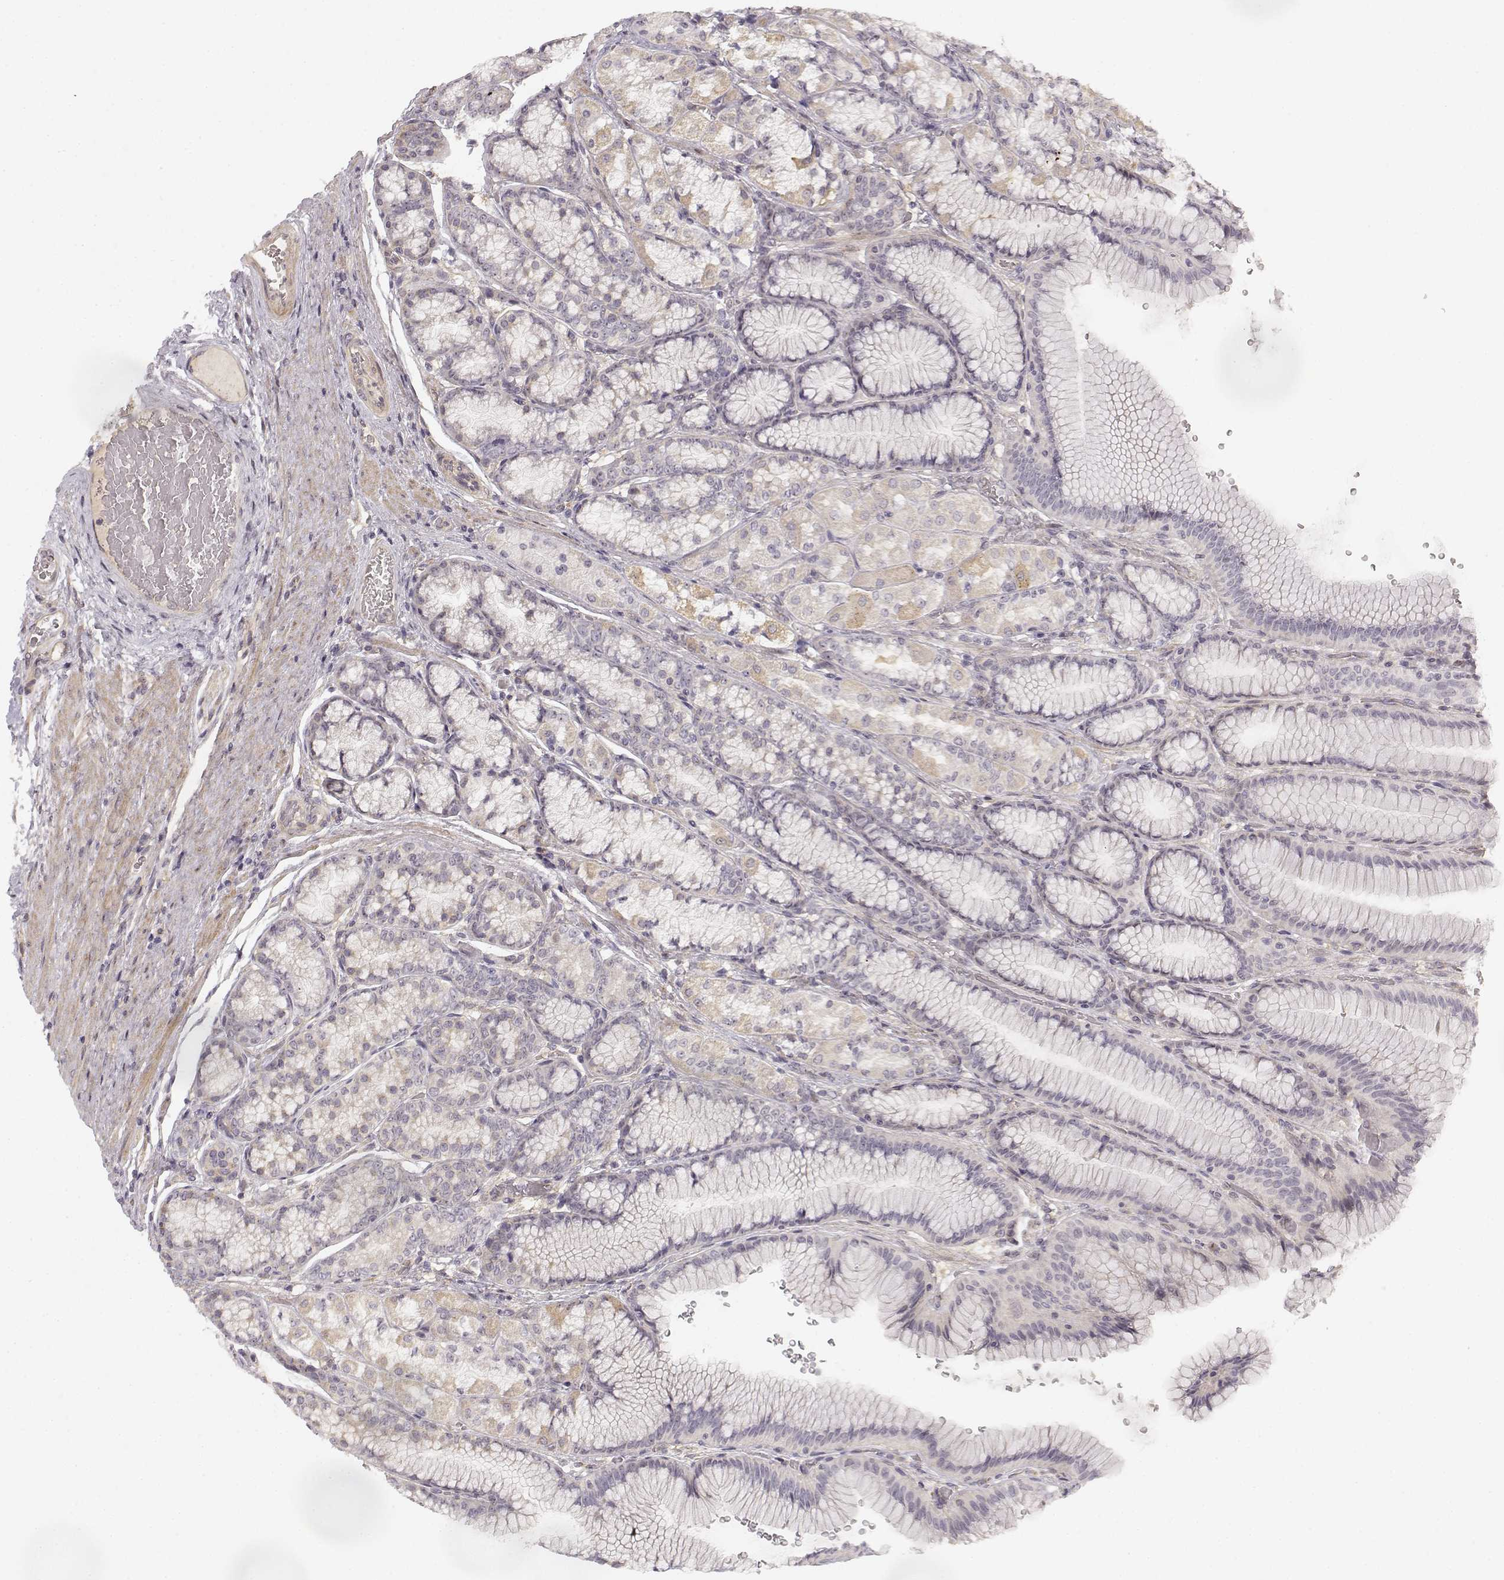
{"staining": {"intensity": "weak", "quantity": "<25%", "location": "cytoplasmic/membranous"}, "tissue": "stomach", "cell_type": "Glandular cells", "image_type": "normal", "snomed": [{"axis": "morphology", "description": "Normal tissue, NOS"}, {"axis": "morphology", "description": "Adenocarcinoma, NOS"}, {"axis": "morphology", "description": "Adenocarcinoma, High grade"}, {"axis": "topography", "description": "Stomach, upper"}, {"axis": "topography", "description": "Stomach"}], "caption": "High power microscopy micrograph of an immunohistochemistry histopathology image of benign stomach, revealing no significant expression in glandular cells. (DAB immunohistochemistry (IHC) visualized using brightfield microscopy, high magnification).", "gene": "MED12L", "patient": {"sex": "female", "age": 65}}